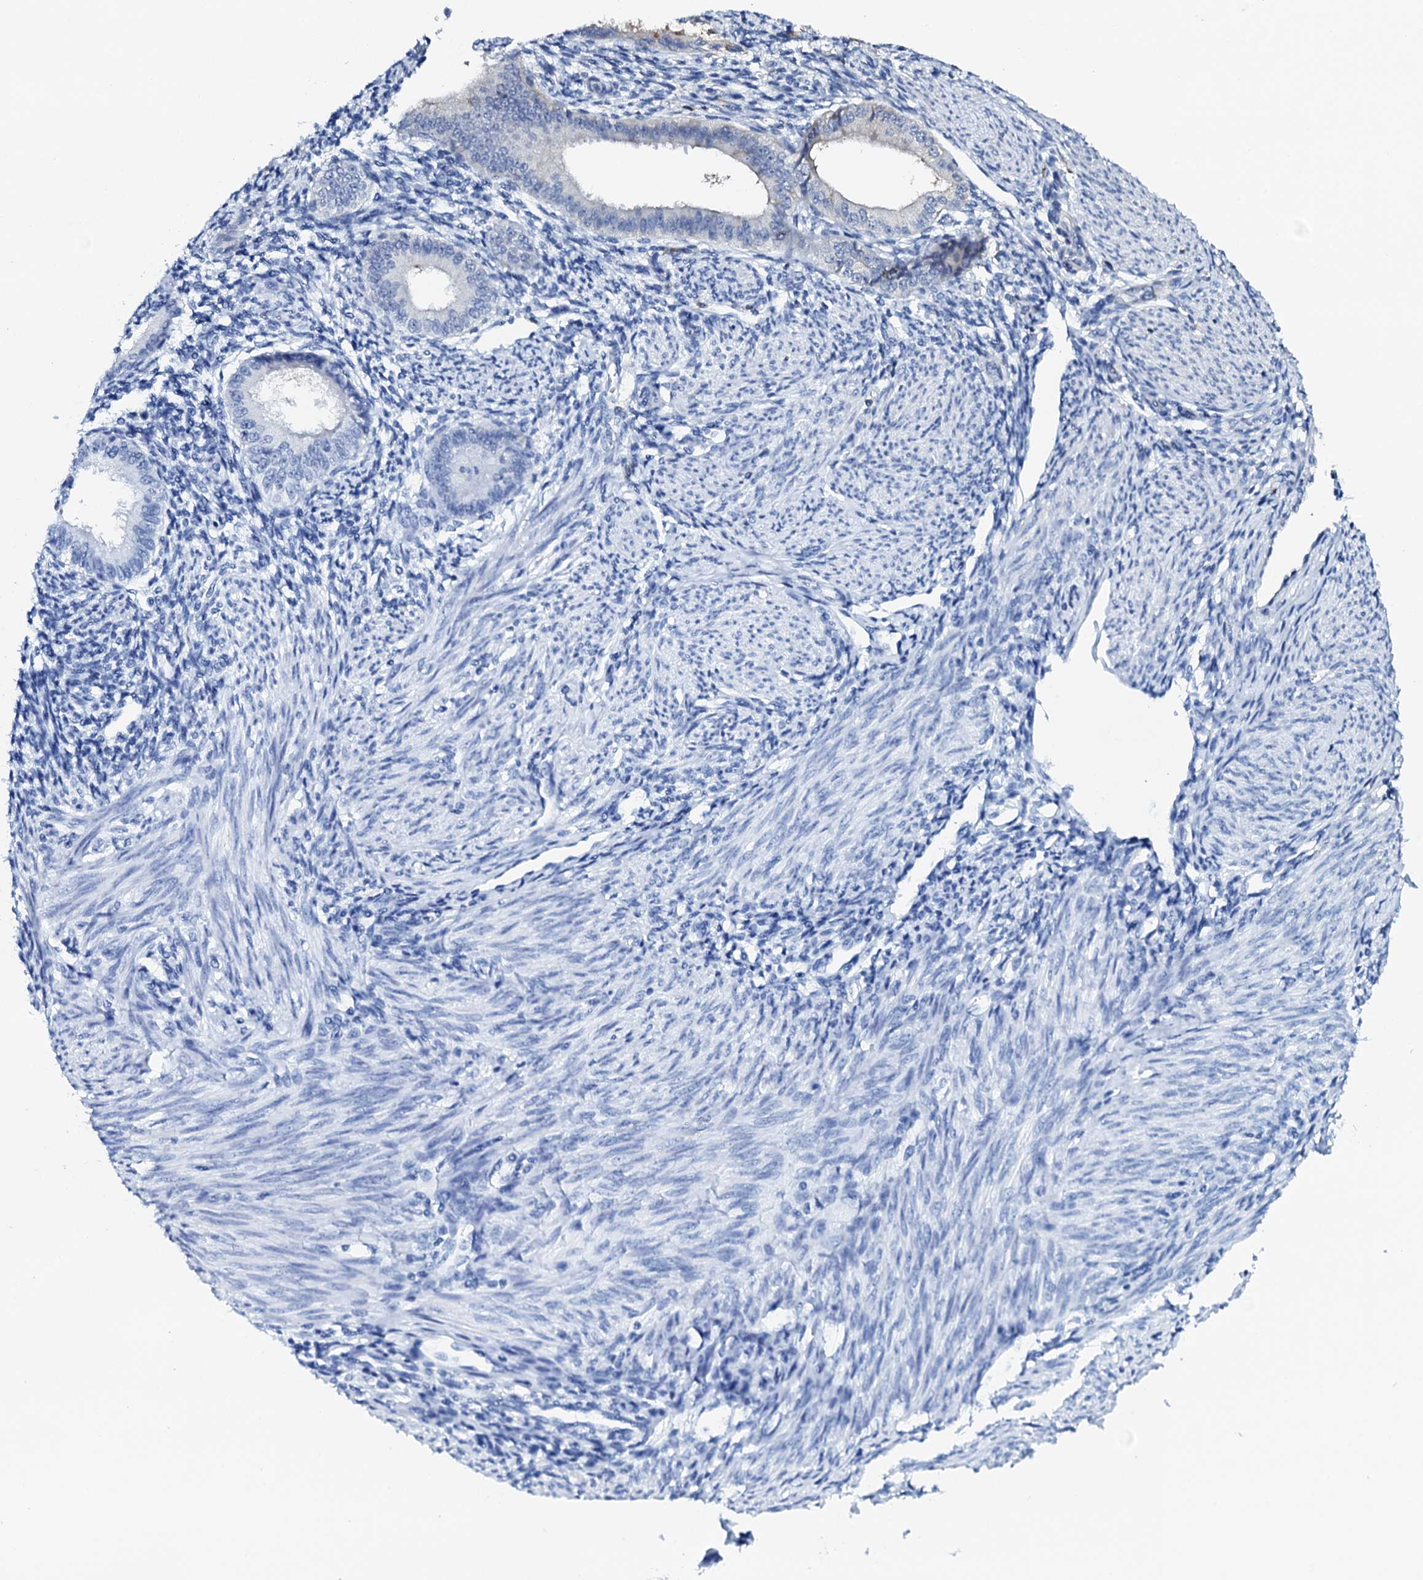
{"staining": {"intensity": "negative", "quantity": "none", "location": "none"}, "tissue": "endometrium", "cell_type": "Cells in endometrial stroma", "image_type": "normal", "snomed": [{"axis": "morphology", "description": "Normal tissue, NOS"}, {"axis": "topography", "description": "Uterus"}, {"axis": "topography", "description": "Endometrium"}], "caption": "IHC image of normal endometrium: endometrium stained with DAB (3,3'-diaminobenzidine) reveals no significant protein positivity in cells in endometrial stroma.", "gene": "VAMP8", "patient": {"sex": "female", "age": 48}}